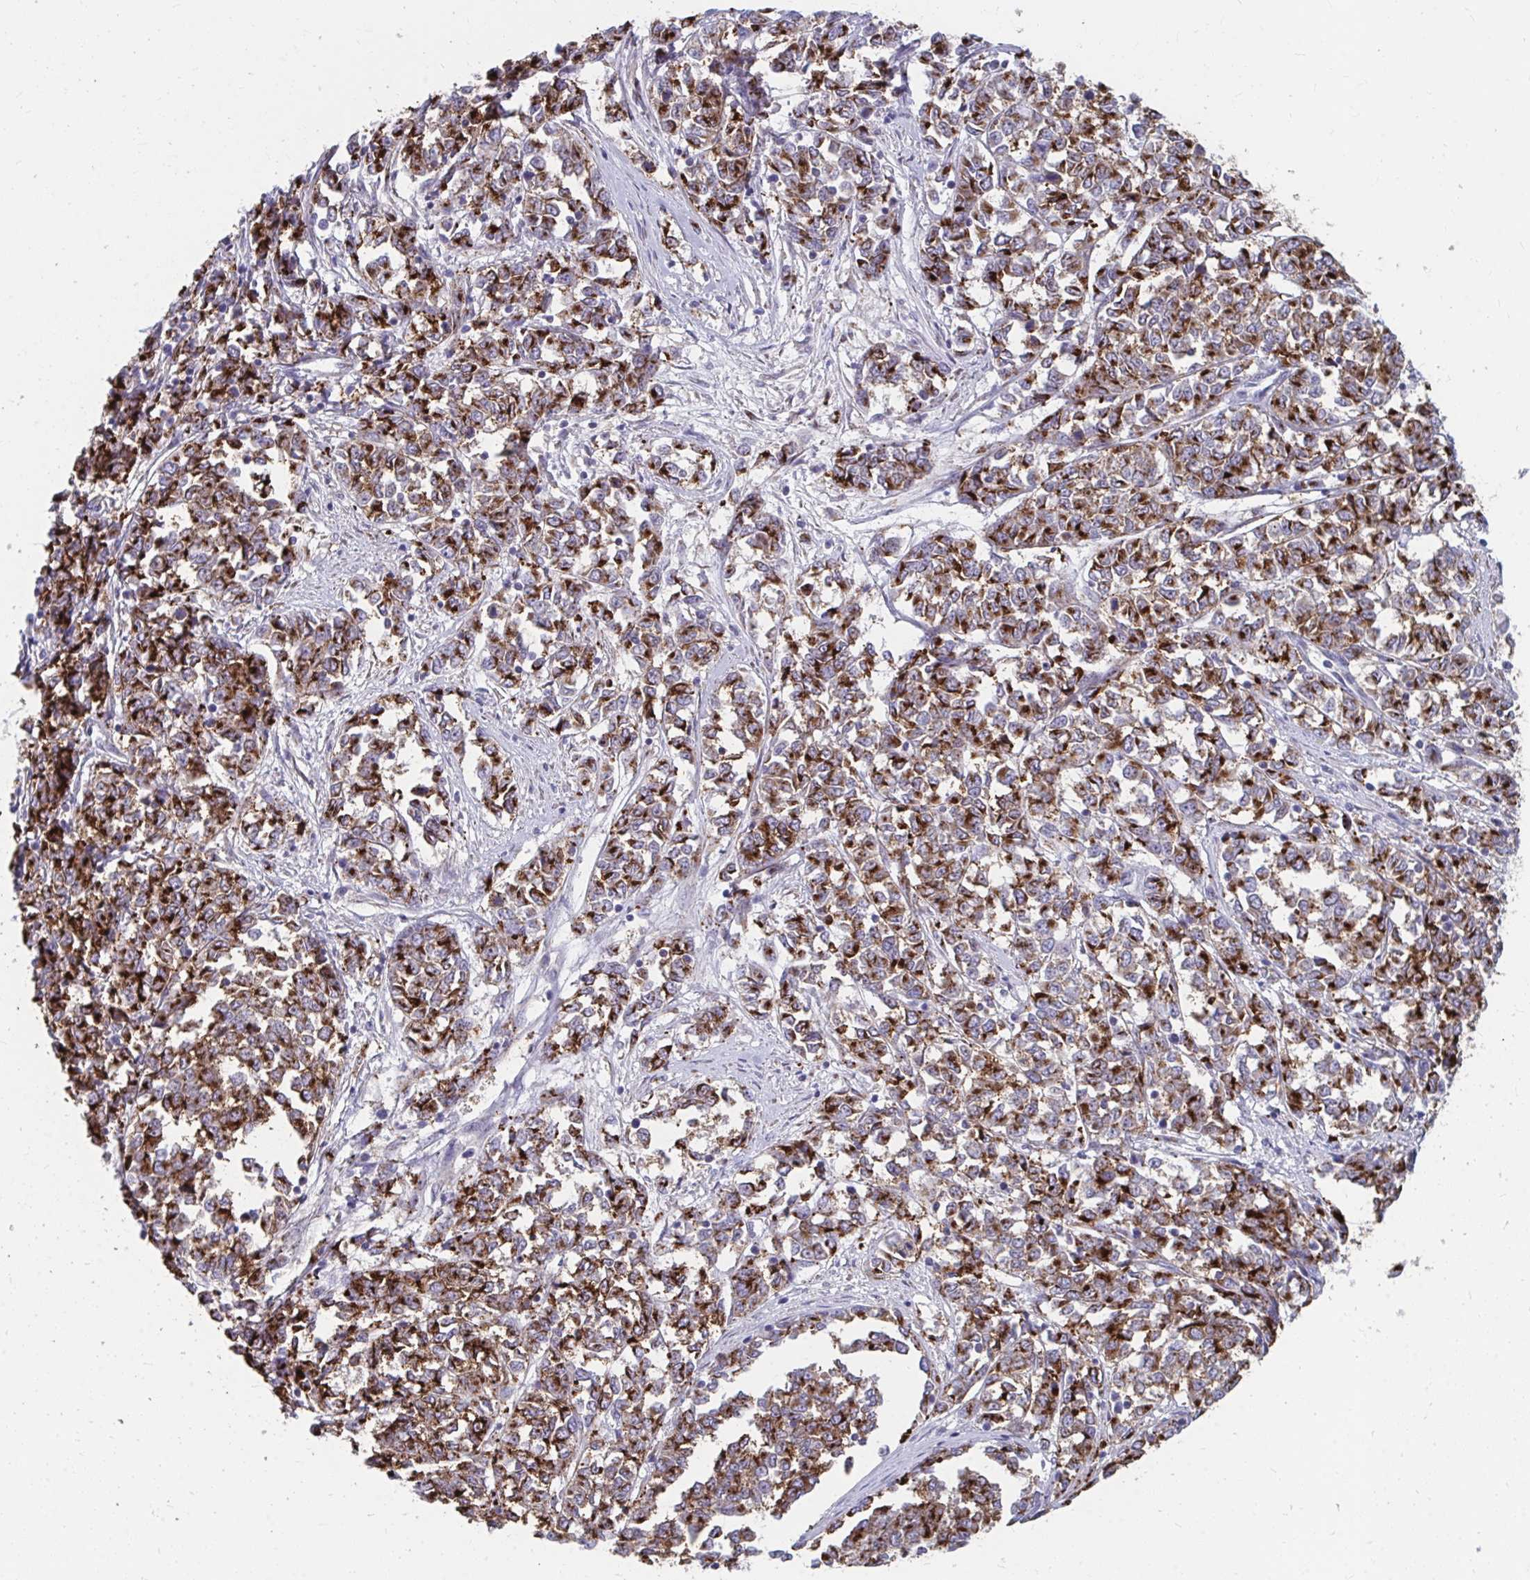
{"staining": {"intensity": "strong", "quantity": ">75%", "location": "cytoplasmic/membranous"}, "tissue": "melanoma", "cell_type": "Tumor cells", "image_type": "cancer", "snomed": [{"axis": "morphology", "description": "Malignant melanoma, NOS"}, {"axis": "topography", "description": "Skin"}], "caption": "Strong cytoplasmic/membranous positivity for a protein is seen in approximately >75% of tumor cells of melanoma using immunohistochemistry.", "gene": "PABIR3", "patient": {"sex": "female", "age": 72}}